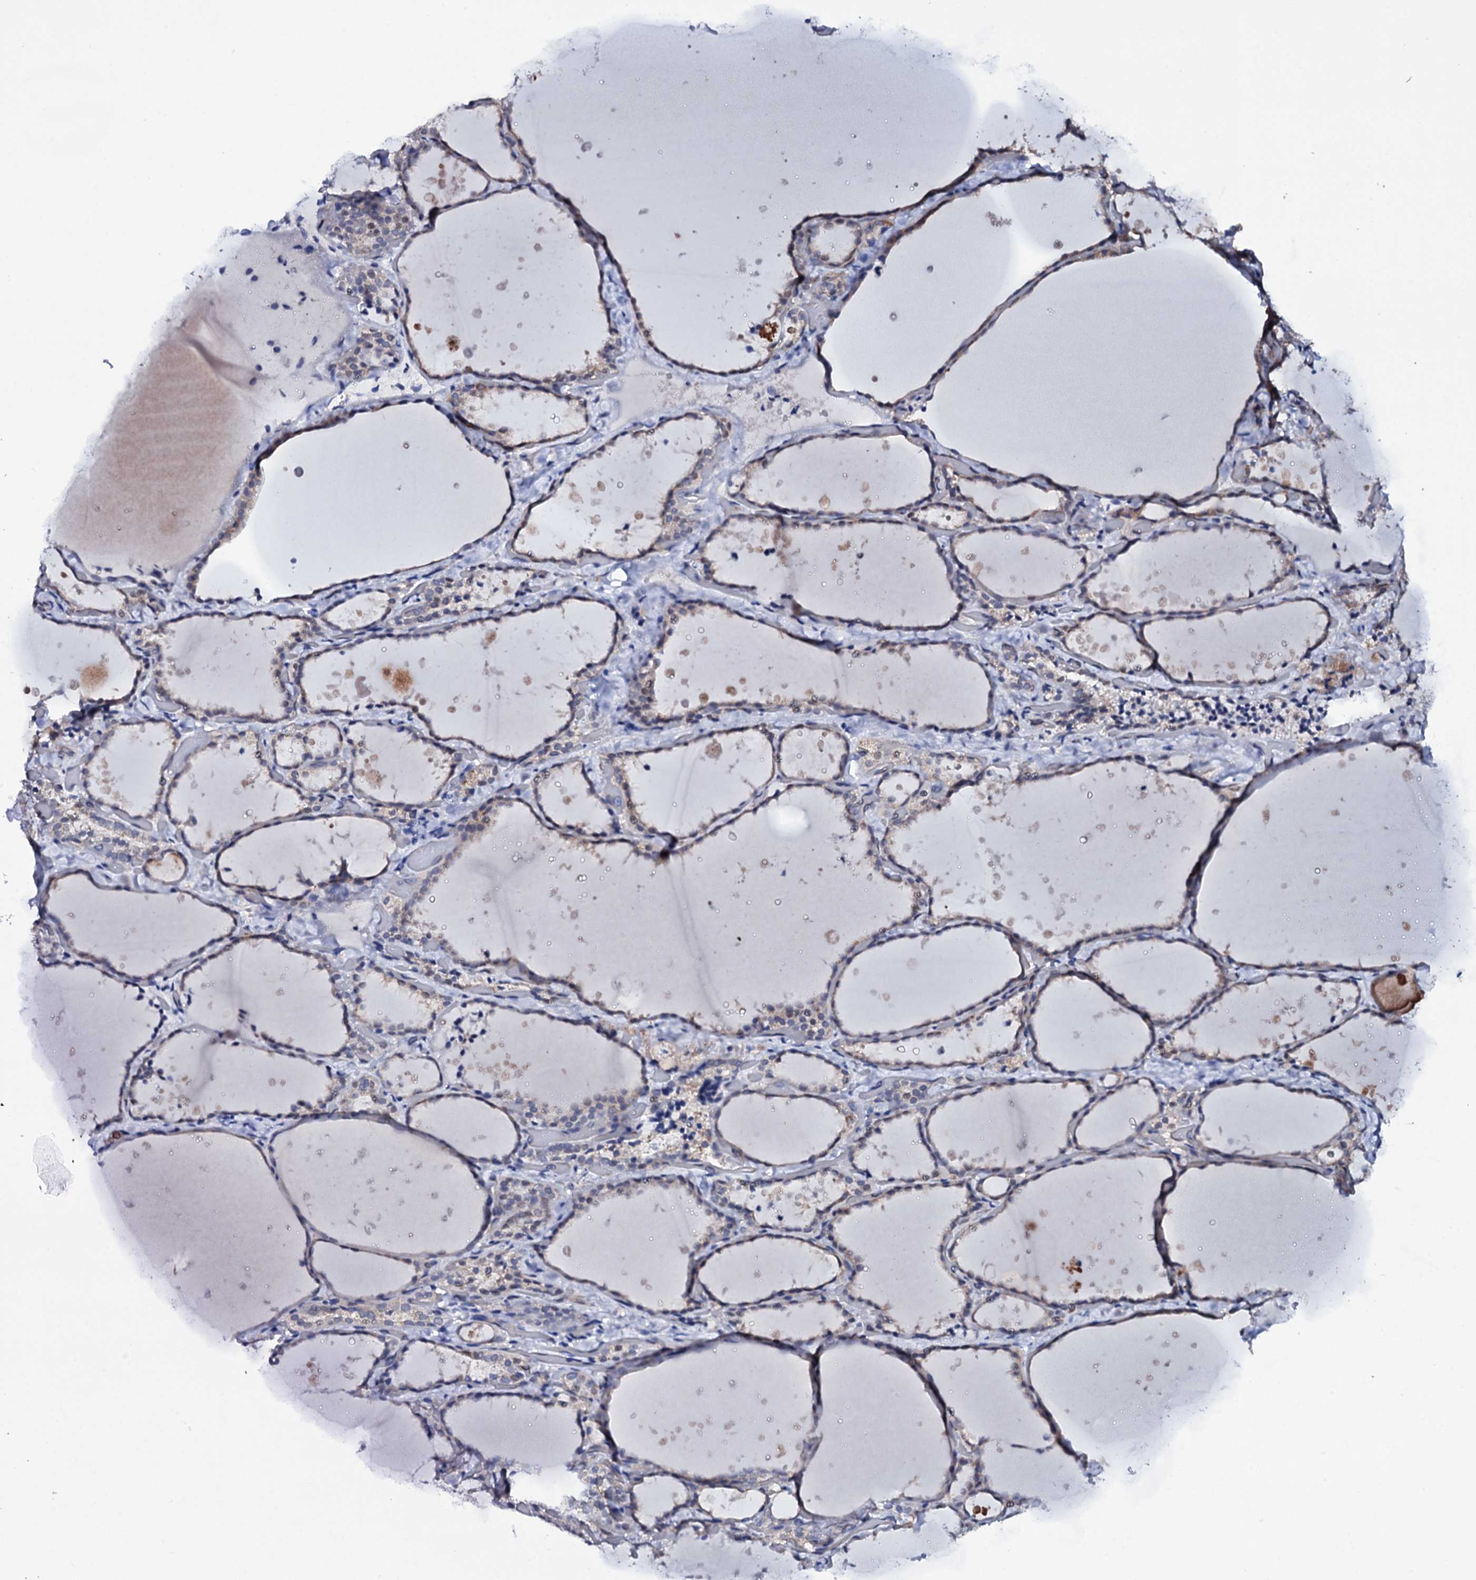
{"staining": {"intensity": "weak", "quantity": "25%-75%", "location": "cytoplasmic/membranous"}, "tissue": "thyroid gland", "cell_type": "Glandular cells", "image_type": "normal", "snomed": [{"axis": "morphology", "description": "Normal tissue, NOS"}, {"axis": "topography", "description": "Thyroid gland"}], "caption": "Immunohistochemistry (IHC) micrograph of unremarkable thyroid gland: human thyroid gland stained using IHC exhibits low levels of weak protein expression localized specifically in the cytoplasmic/membranous of glandular cells, appearing as a cytoplasmic/membranous brown color.", "gene": "GAREM1", "patient": {"sex": "female", "age": 44}}